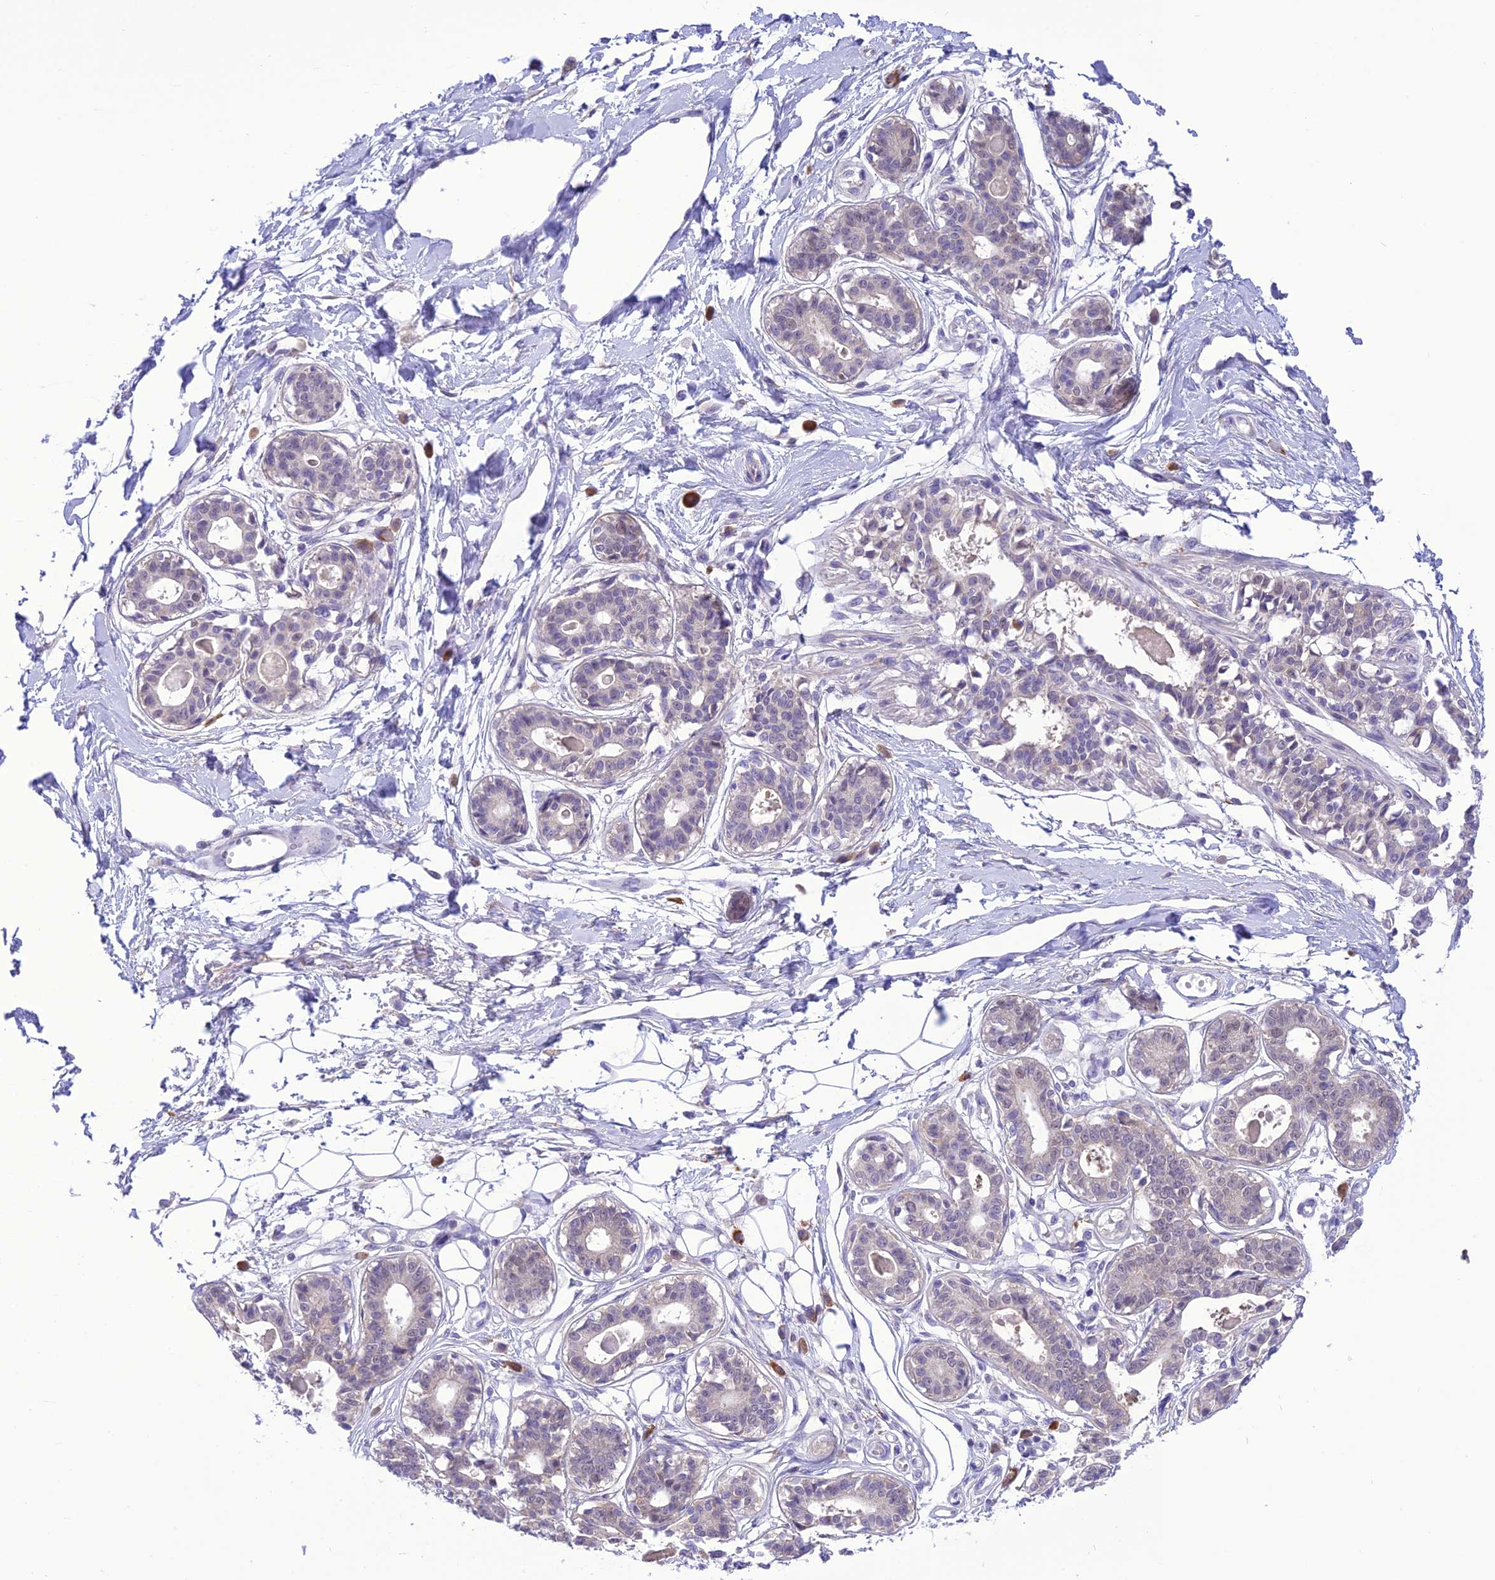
{"staining": {"intensity": "negative", "quantity": "none", "location": "none"}, "tissue": "breast", "cell_type": "Adipocytes", "image_type": "normal", "snomed": [{"axis": "morphology", "description": "Normal tissue, NOS"}, {"axis": "topography", "description": "Breast"}], "caption": "Human breast stained for a protein using immunohistochemistry demonstrates no staining in adipocytes.", "gene": "RNF126", "patient": {"sex": "female", "age": 45}}